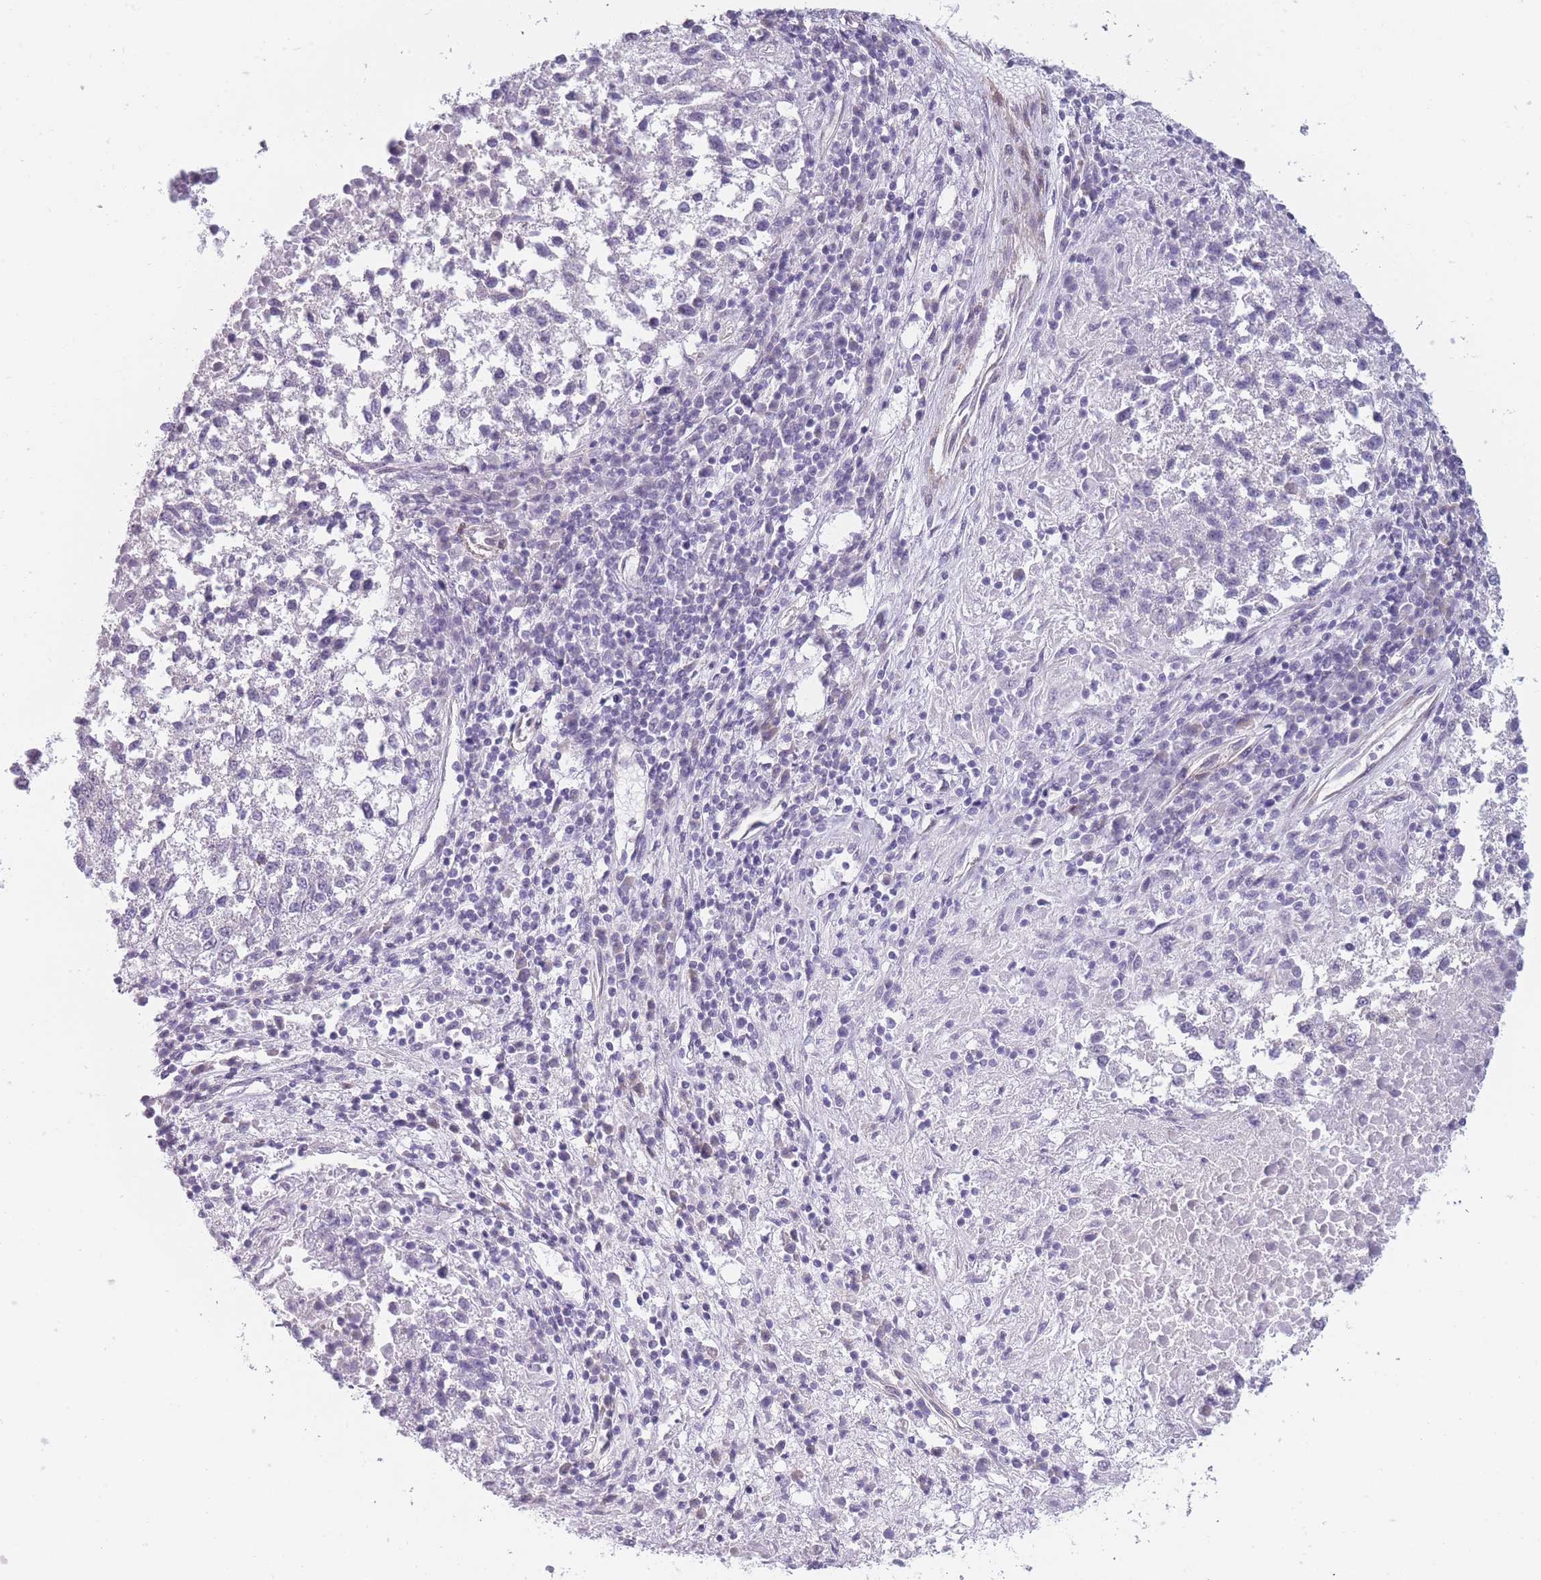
{"staining": {"intensity": "negative", "quantity": "none", "location": "none"}, "tissue": "lung cancer", "cell_type": "Tumor cells", "image_type": "cancer", "snomed": [{"axis": "morphology", "description": "Squamous cell carcinoma, NOS"}, {"axis": "topography", "description": "Lung"}], "caption": "Histopathology image shows no significant protein expression in tumor cells of squamous cell carcinoma (lung).", "gene": "OR6B3", "patient": {"sex": "male", "age": 73}}